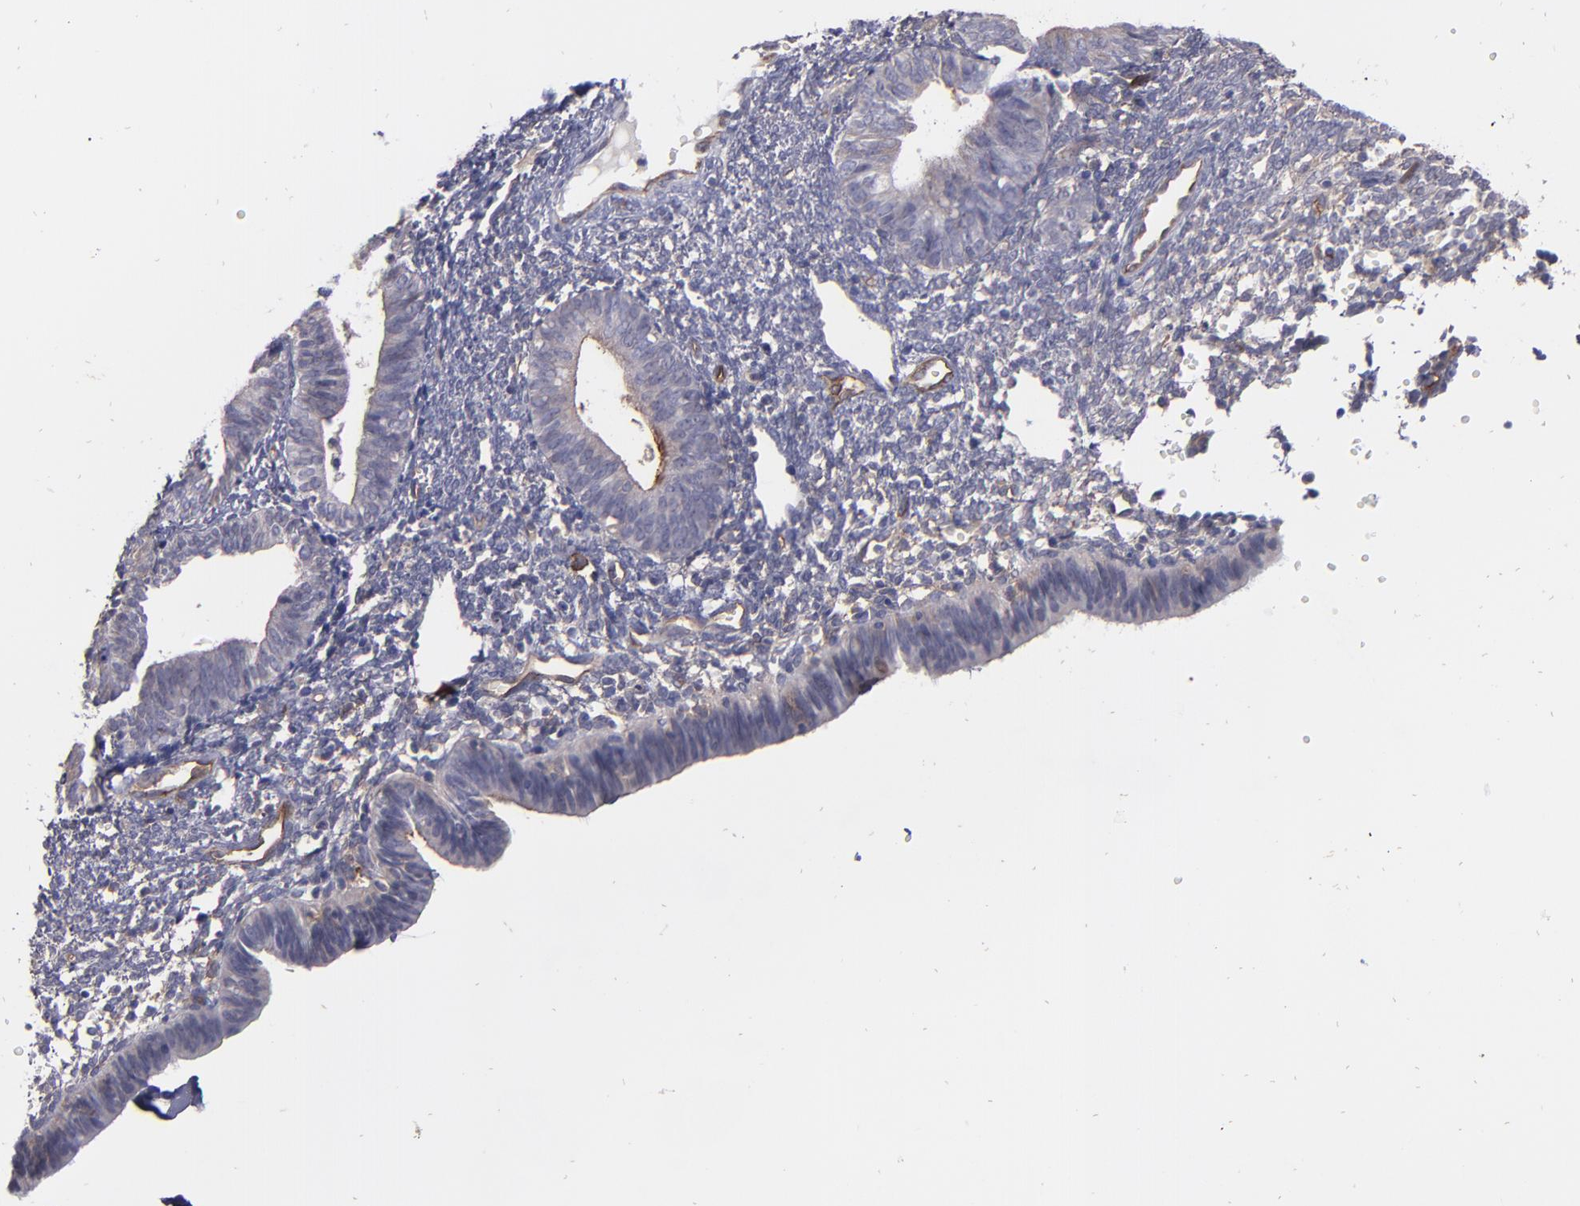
{"staining": {"intensity": "moderate", "quantity": "25%-75%", "location": "cytoplasmic/membranous"}, "tissue": "endometrium", "cell_type": "Cells in endometrial stroma", "image_type": "normal", "snomed": [{"axis": "morphology", "description": "Normal tissue, NOS"}, {"axis": "topography", "description": "Endometrium"}], "caption": "A brown stain labels moderate cytoplasmic/membranous expression of a protein in cells in endometrial stroma of benign human endometrium. Using DAB (3,3'-diaminobenzidine) (brown) and hematoxylin (blue) stains, captured at high magnification using brightfield microscopy.", "gene": "ICAM1", "patient": {"sex": "female", "age": 61}}